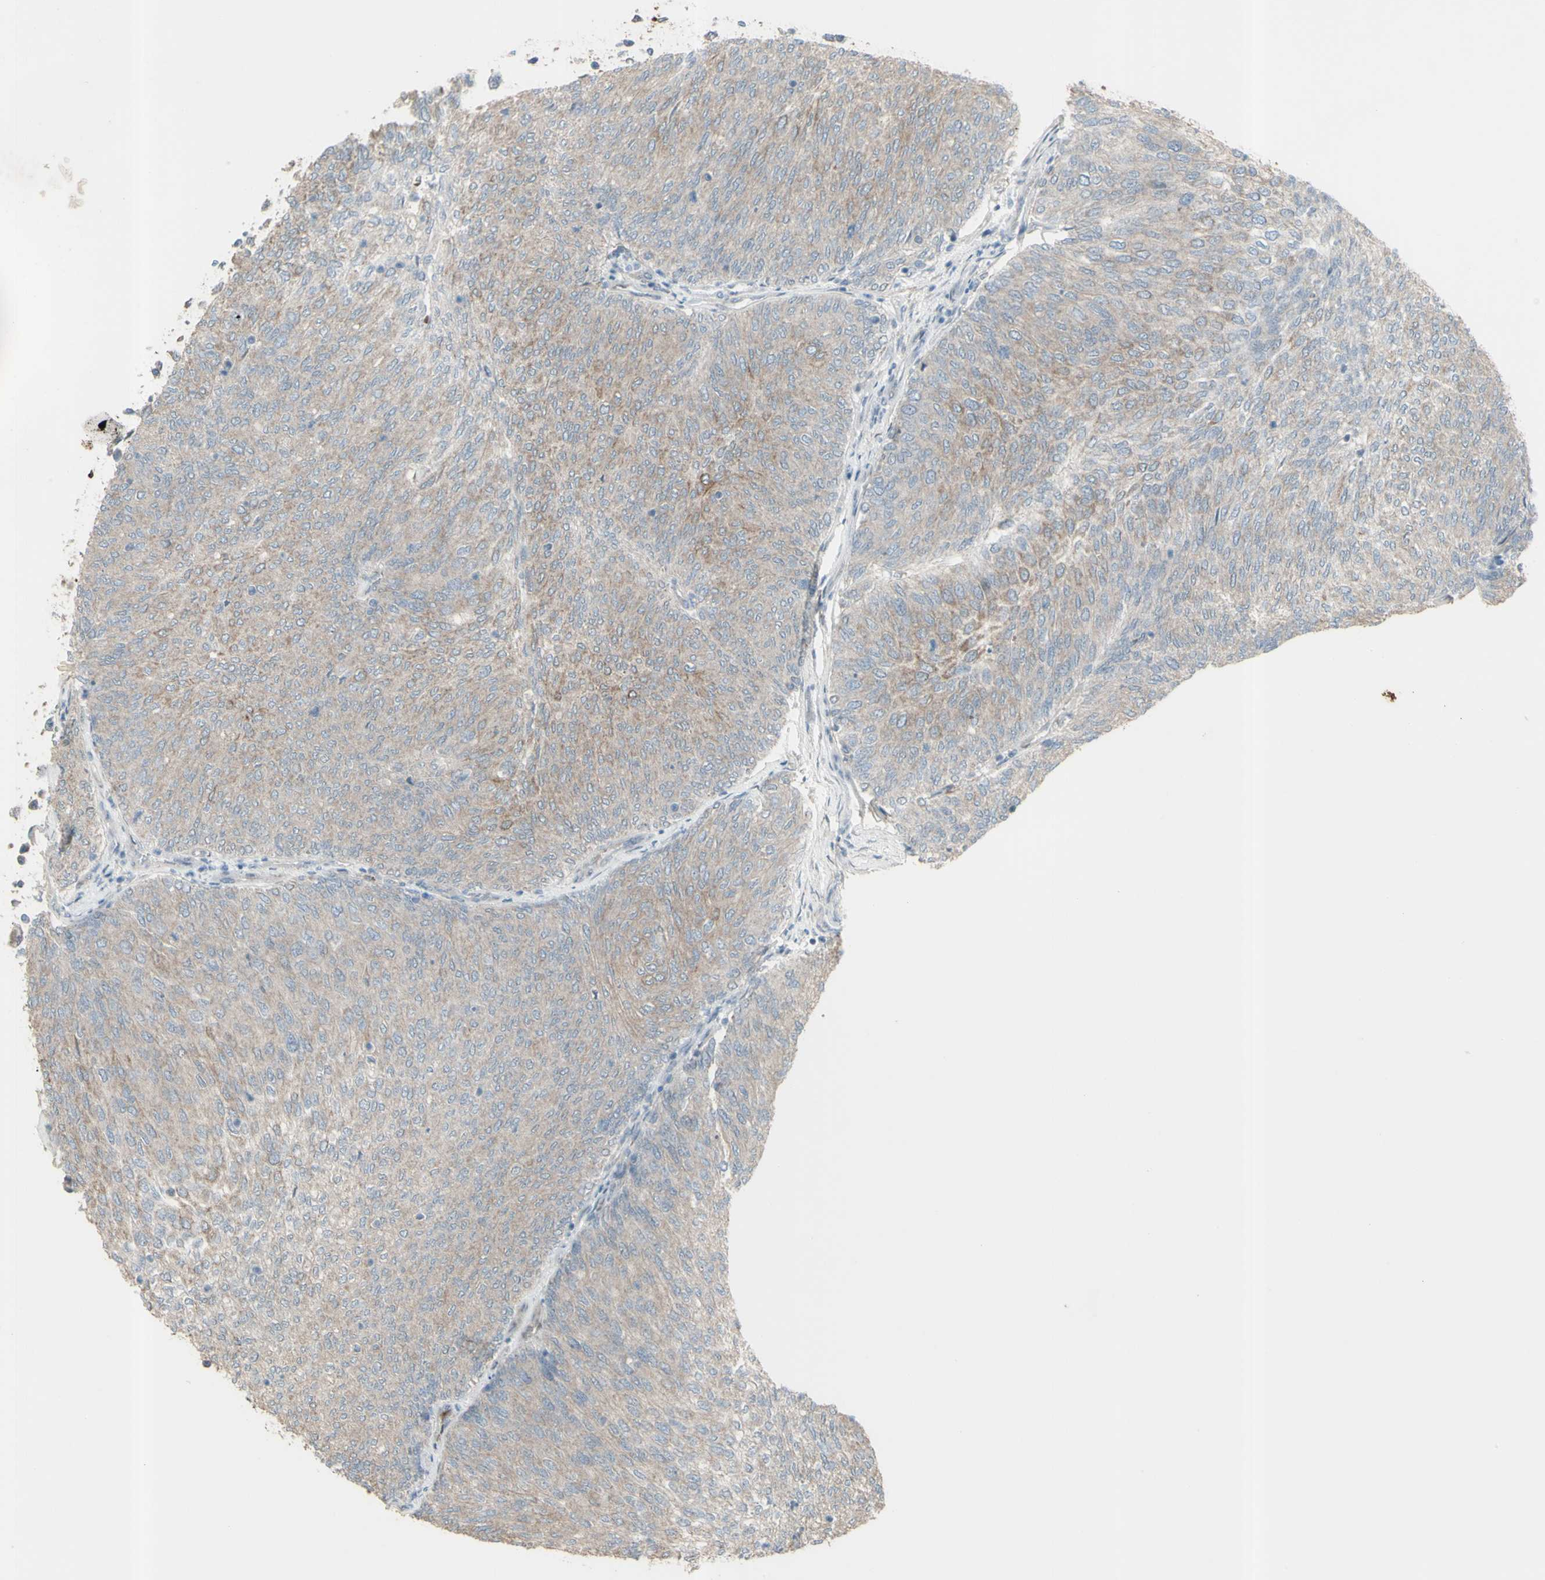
{"staining": {"intensity": "weak", "quantity": ">75%", "location": "cytoplasmic/membranous"}, "tissue": "urothelial cancer", "cell_type": "Tumor cells", "image_type": "cancer", "snomed": [{"axis": "morphology", "description": "Urothelial carcinoma, Low grade"}, {"axis": "topography", "description": "Urinary bladder"}], "caption": "Immunohistochemistry (IHC) histopathology image of human urothelial cancer stained for a protein (brown), which displays low levels of weak cytoplasmic/membranous staining in approximately >75% of tumor cells.", "gene": "GRAMD1B", "patient": {"sex": "female", "age": 79}}